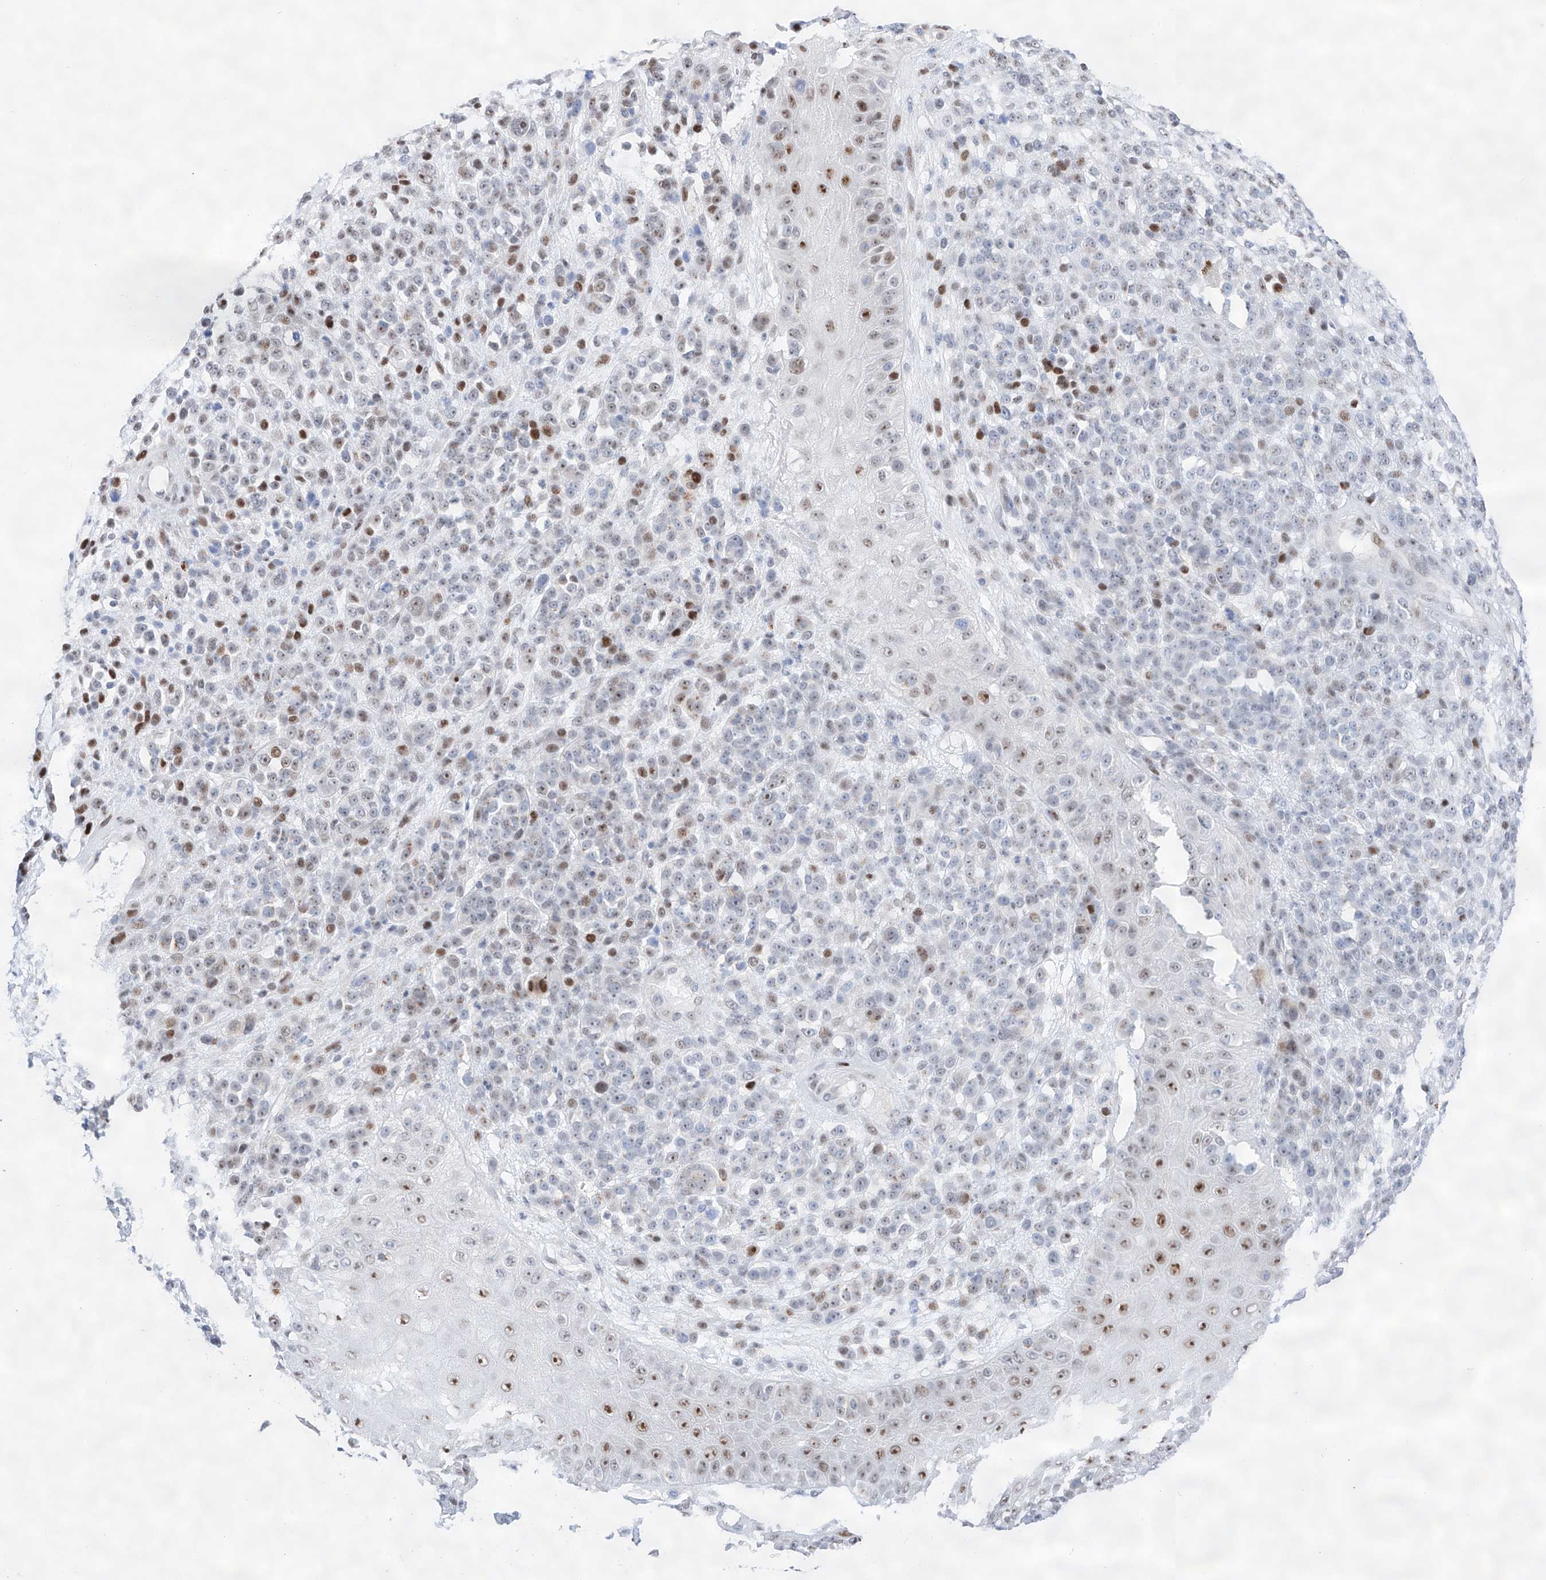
{"staining": {"intensity": "moderate", "quantity": "<25%", "location": "nuclear"}, "tissue": "melanoma", "cell_type": "Tumor cells", "image_type": "cancer", "snomed": [{"axis": "morphology", "description": "Malignant melanoma, NOS"}, {"axis": "topography", "description": "Skin"}], "caption": "High-power microscopy captured an immunohistochemistry (IHC) micrograph of melanoma, revealing moderate nuclear staining in approximately <25% of tumor cells.", "gene": "NT5C3B", "patient": {"sex": "female", "age": 55}}